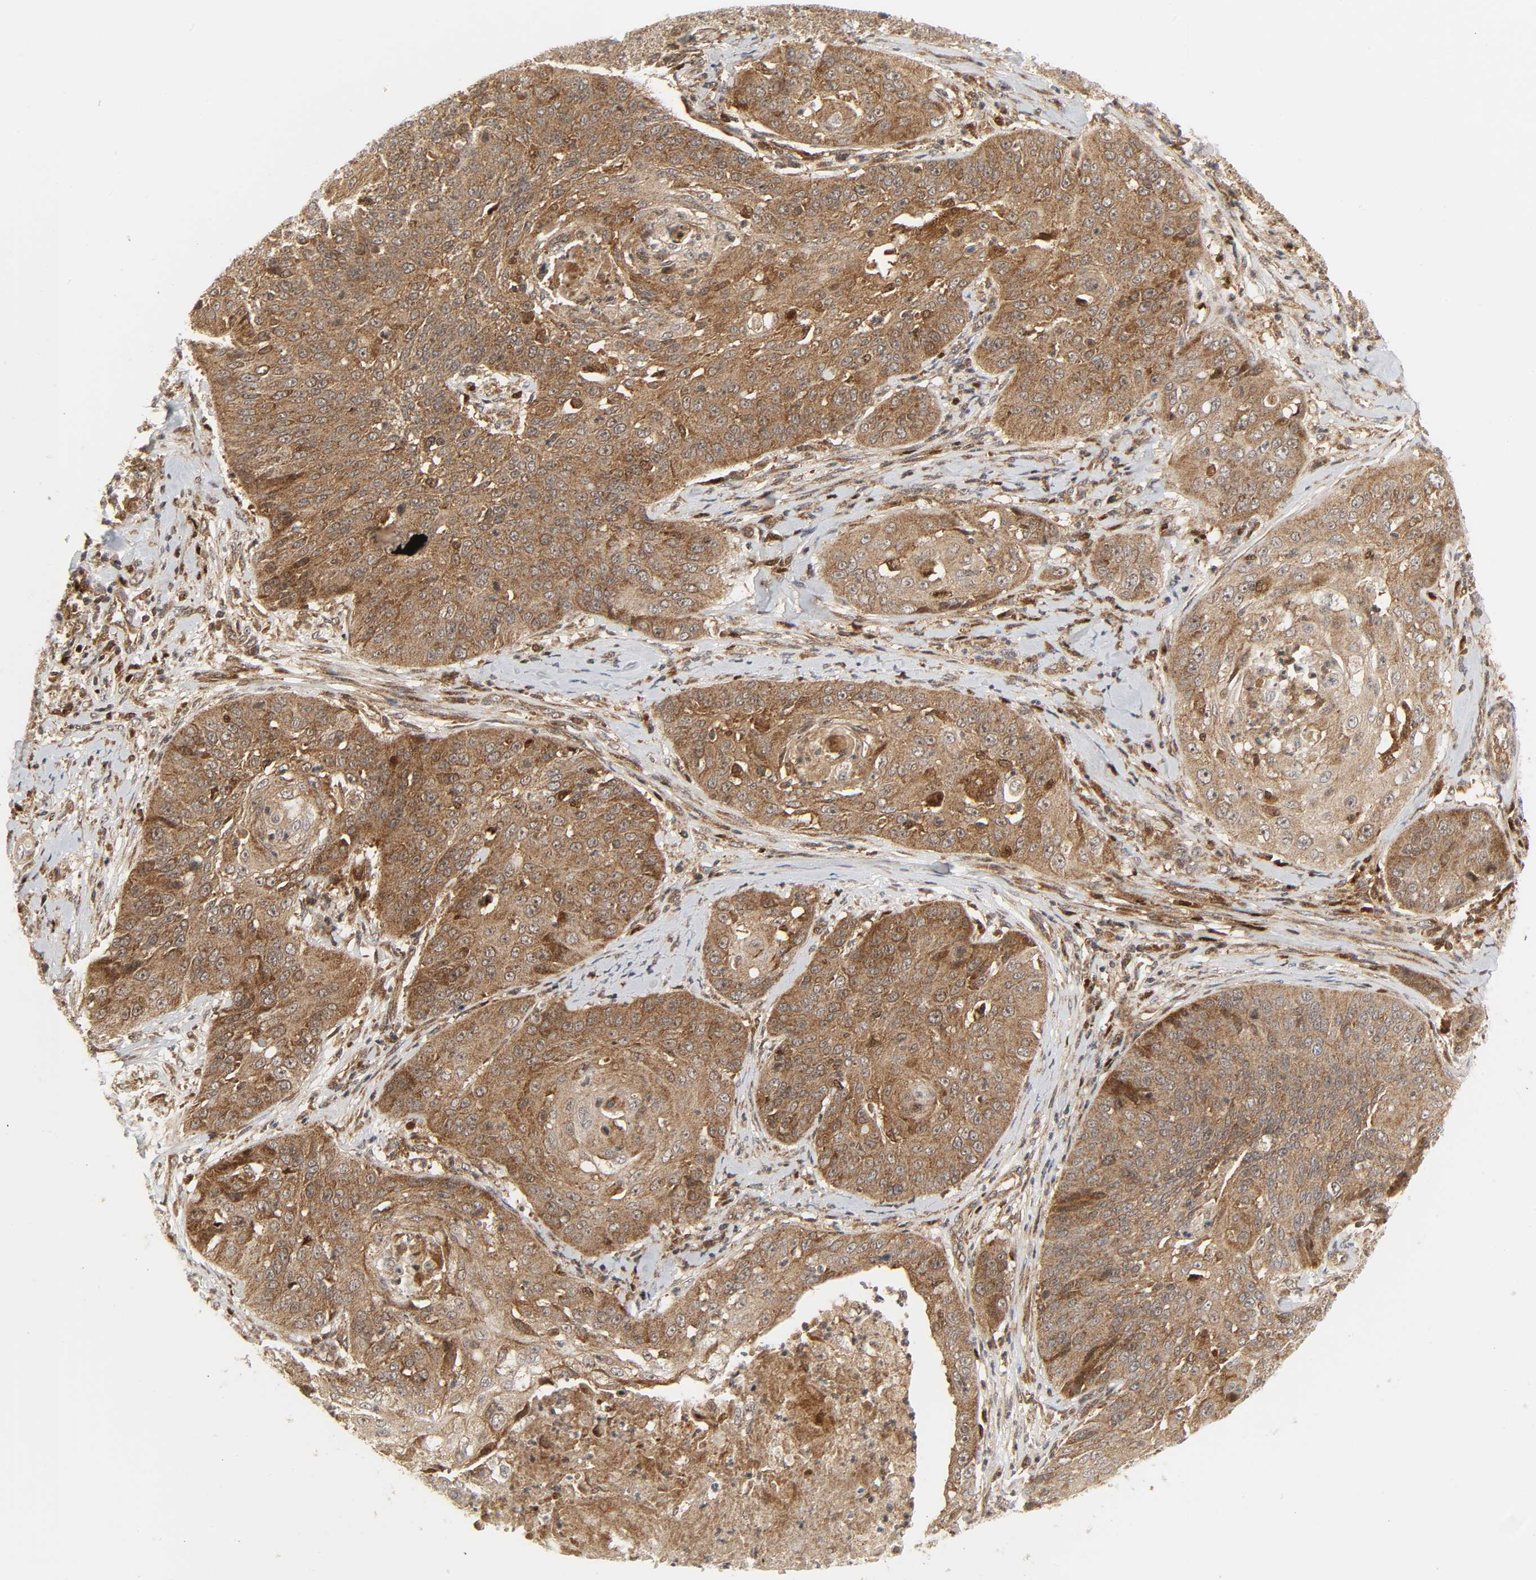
{"staining": {"intensity": "moderate", "quantity": ">75%", "location": "cytoplasmic/membranous"}, "tissue": "cervical cancer", "cell_type": "Tumor cells", "image_type": "cancer", "snomed": [{"axis": "morphology", "description": "Squamous cell carcinoma, NOS"}, {"axis": "topography", "description": "Cervix"}], "caption": "Immunohistochemistry (IHC) (DAB (3,3'-diaminobenzidine)) staining of squamous cell carcinoma (cervical) exhibits moderate cytoplasmic/membranous protein expression in approximately >75% of tumor cells.", "gene": "CHUK", "patient": {"sex": "female", "age": 64}}